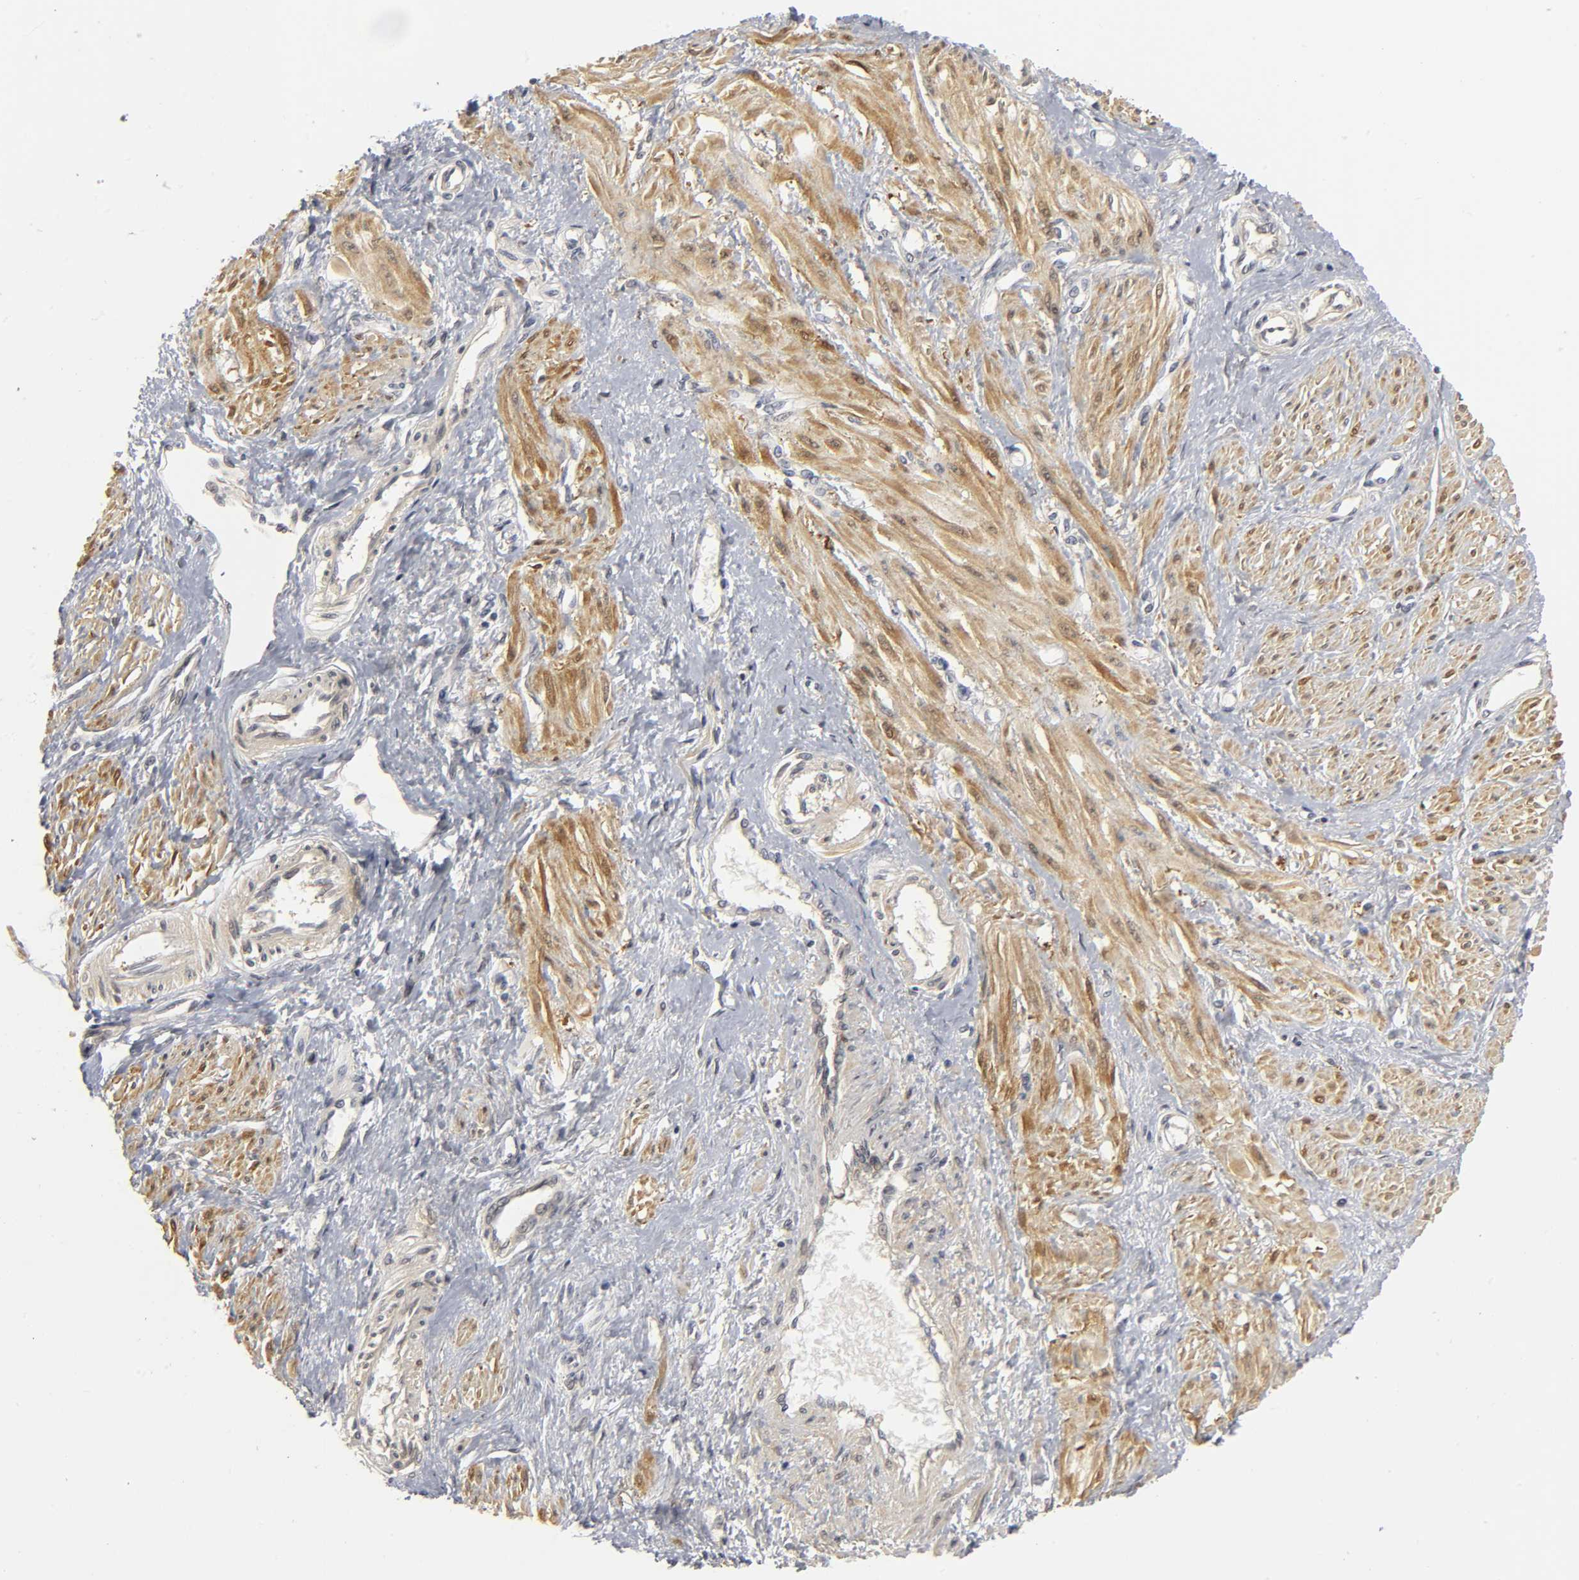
{"staining": {"intensity": "moderate", "quantity": ">75%", "location": "cytoplasmic/membranous,nuclear"}, "tissue": "smooth muscle", "cell_type": "Smooth muscle cells", "image_type": "normal", "snomed": [{"axis": "morphology", "description": "Normal tissue, NOS"}, {"axis": "topography", "description": "Smooth muscle"}, {"axis": "topography", "description": "Uterus"}], "caption": "Protein expression analysis of normal smooth muscle shows moderate cytoplasmic/membranous,nuclear expression in approximately >75% of smooth muscle cells.", "gene": "PDLIM3", "patient": {"sex": "female", "age": 39}}